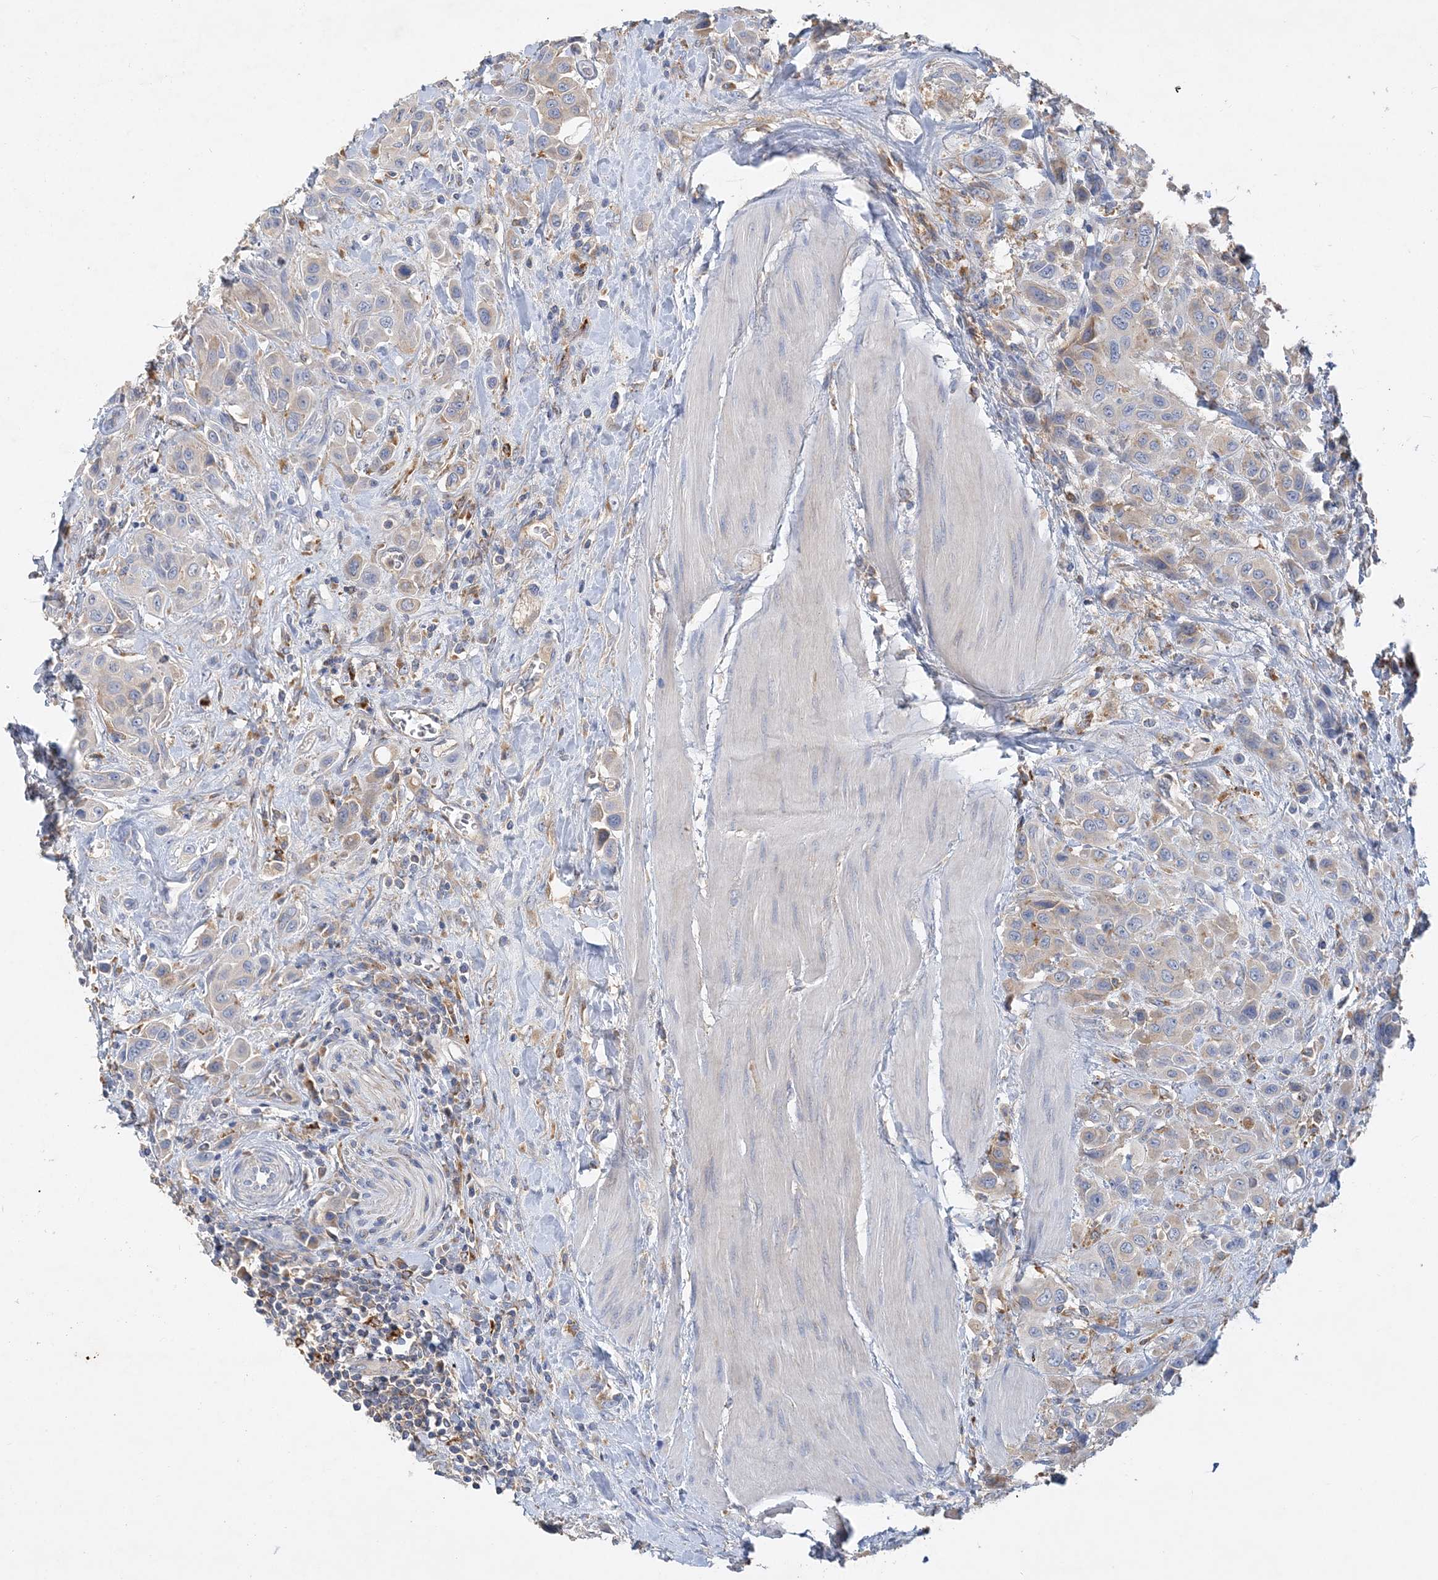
{"staining": {"intensity": "negative", "quantity": "none", "location": "none"}, "tissue": "urothelial cancer", "cell_type": "Tumor cells", "image_type": "cancer", "snomed": [{"axis": "morphology", "description": "Urothelial carcinoma, High grade"}, {"axis": "topography", "description": "Urinary bladder"}], "caption": "A high-resolution photomicrograph shows immunohistochemistry staining of urothelial carcinoma (high-grade), which shows no significant staining in tumor cells.", "gene": "GRINA", "patient": {"sex": "male", "age": 50}}